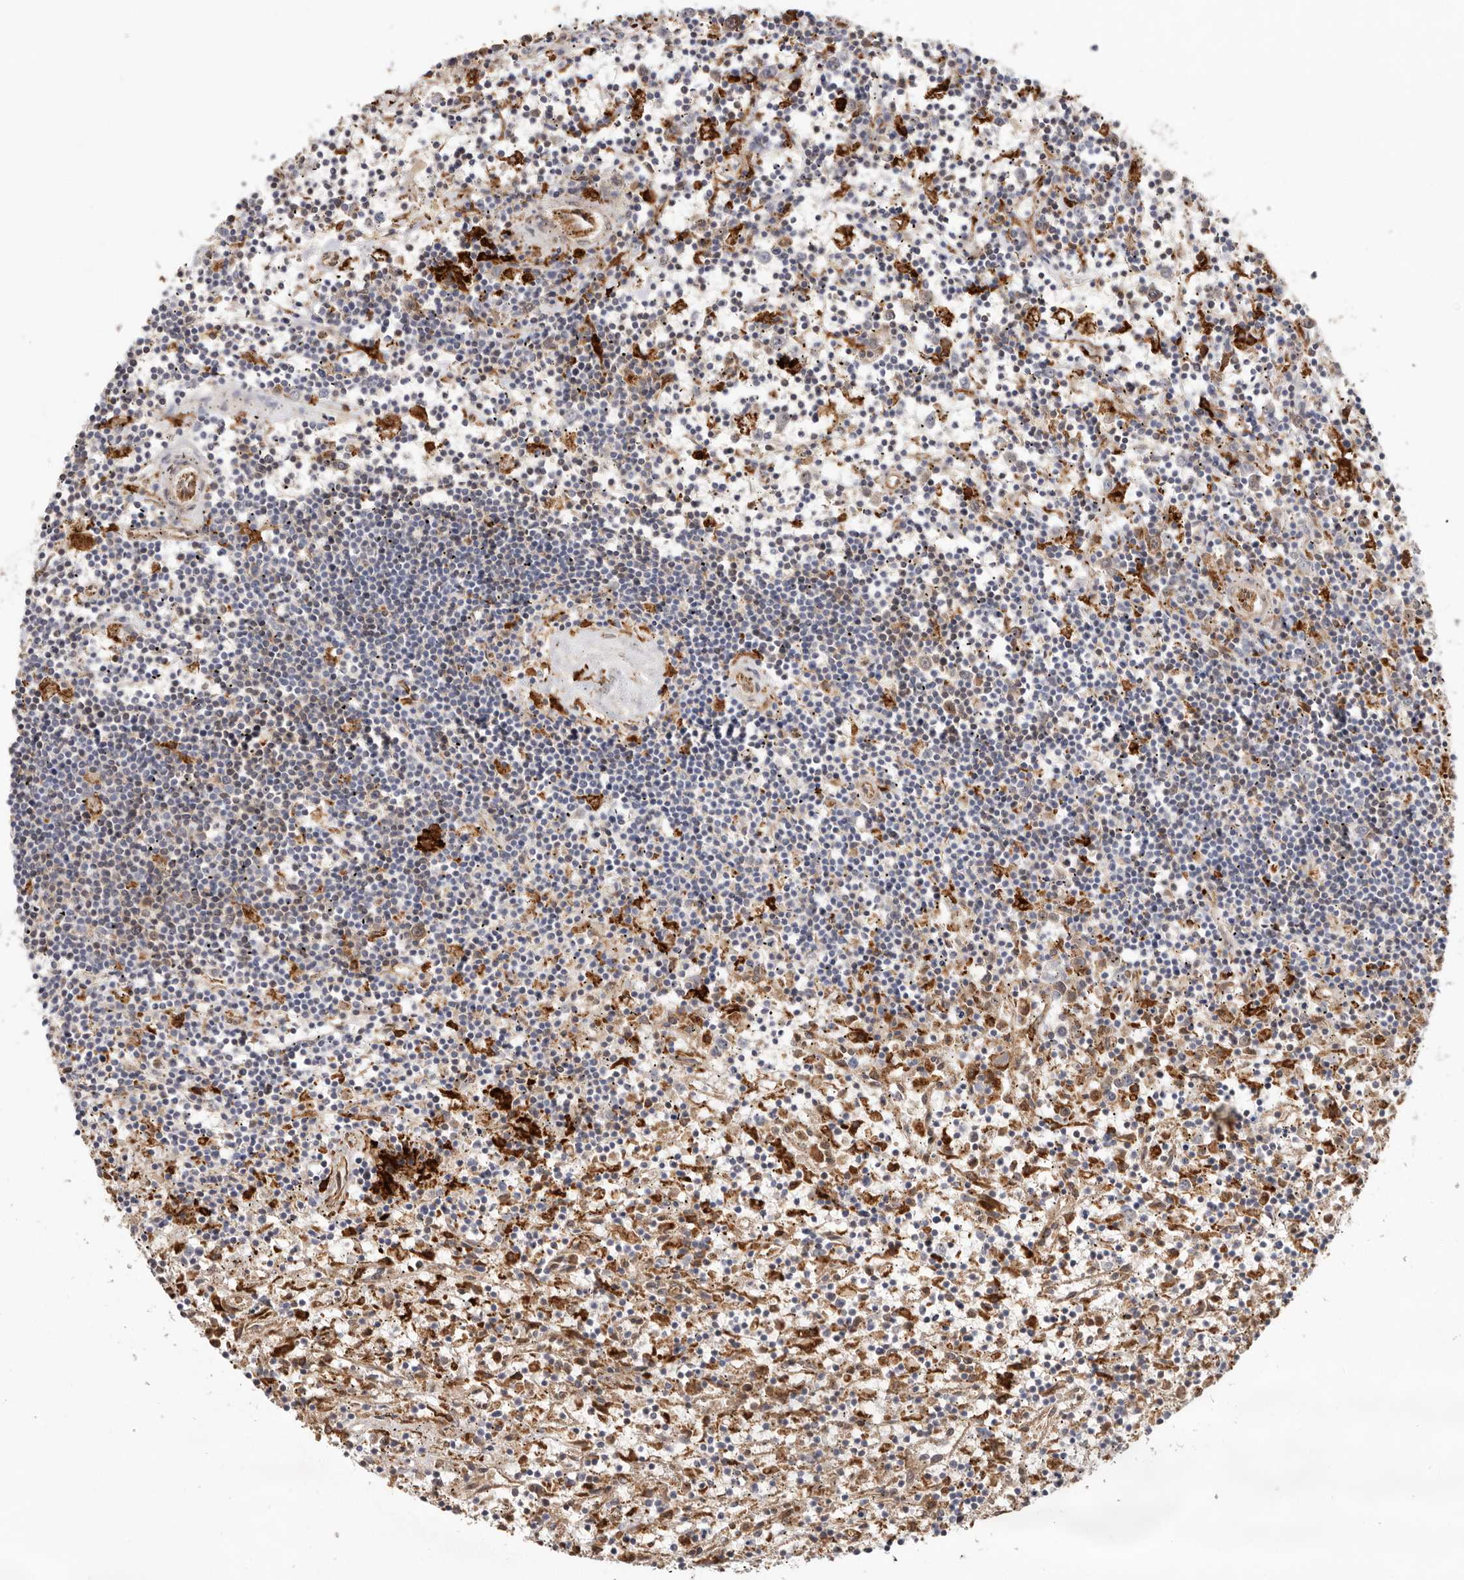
{"staining": {"intensity": "negative", "quantity": "none", "location": "none"}, "tissue": "lymphoma", "cell_type": "Tumor cells", "image_type": "cancer", "snomed": [{"axis": "morphology", "description": "Malignant lymphoma, non-Hodgkin's type, Low grade"}, {"axis": "topography", "description": "Spleen"}], "caption": "Histopathology image shows no protein staining in tumor cells of lymphoma tissue. (Stains: DAB immunohistochemistry with hematoxylin counter stain, Microscopy: brightfield microscopy at high magnification).", "gene": "GRN", "patient": {"sex": "male", "age": 76}}